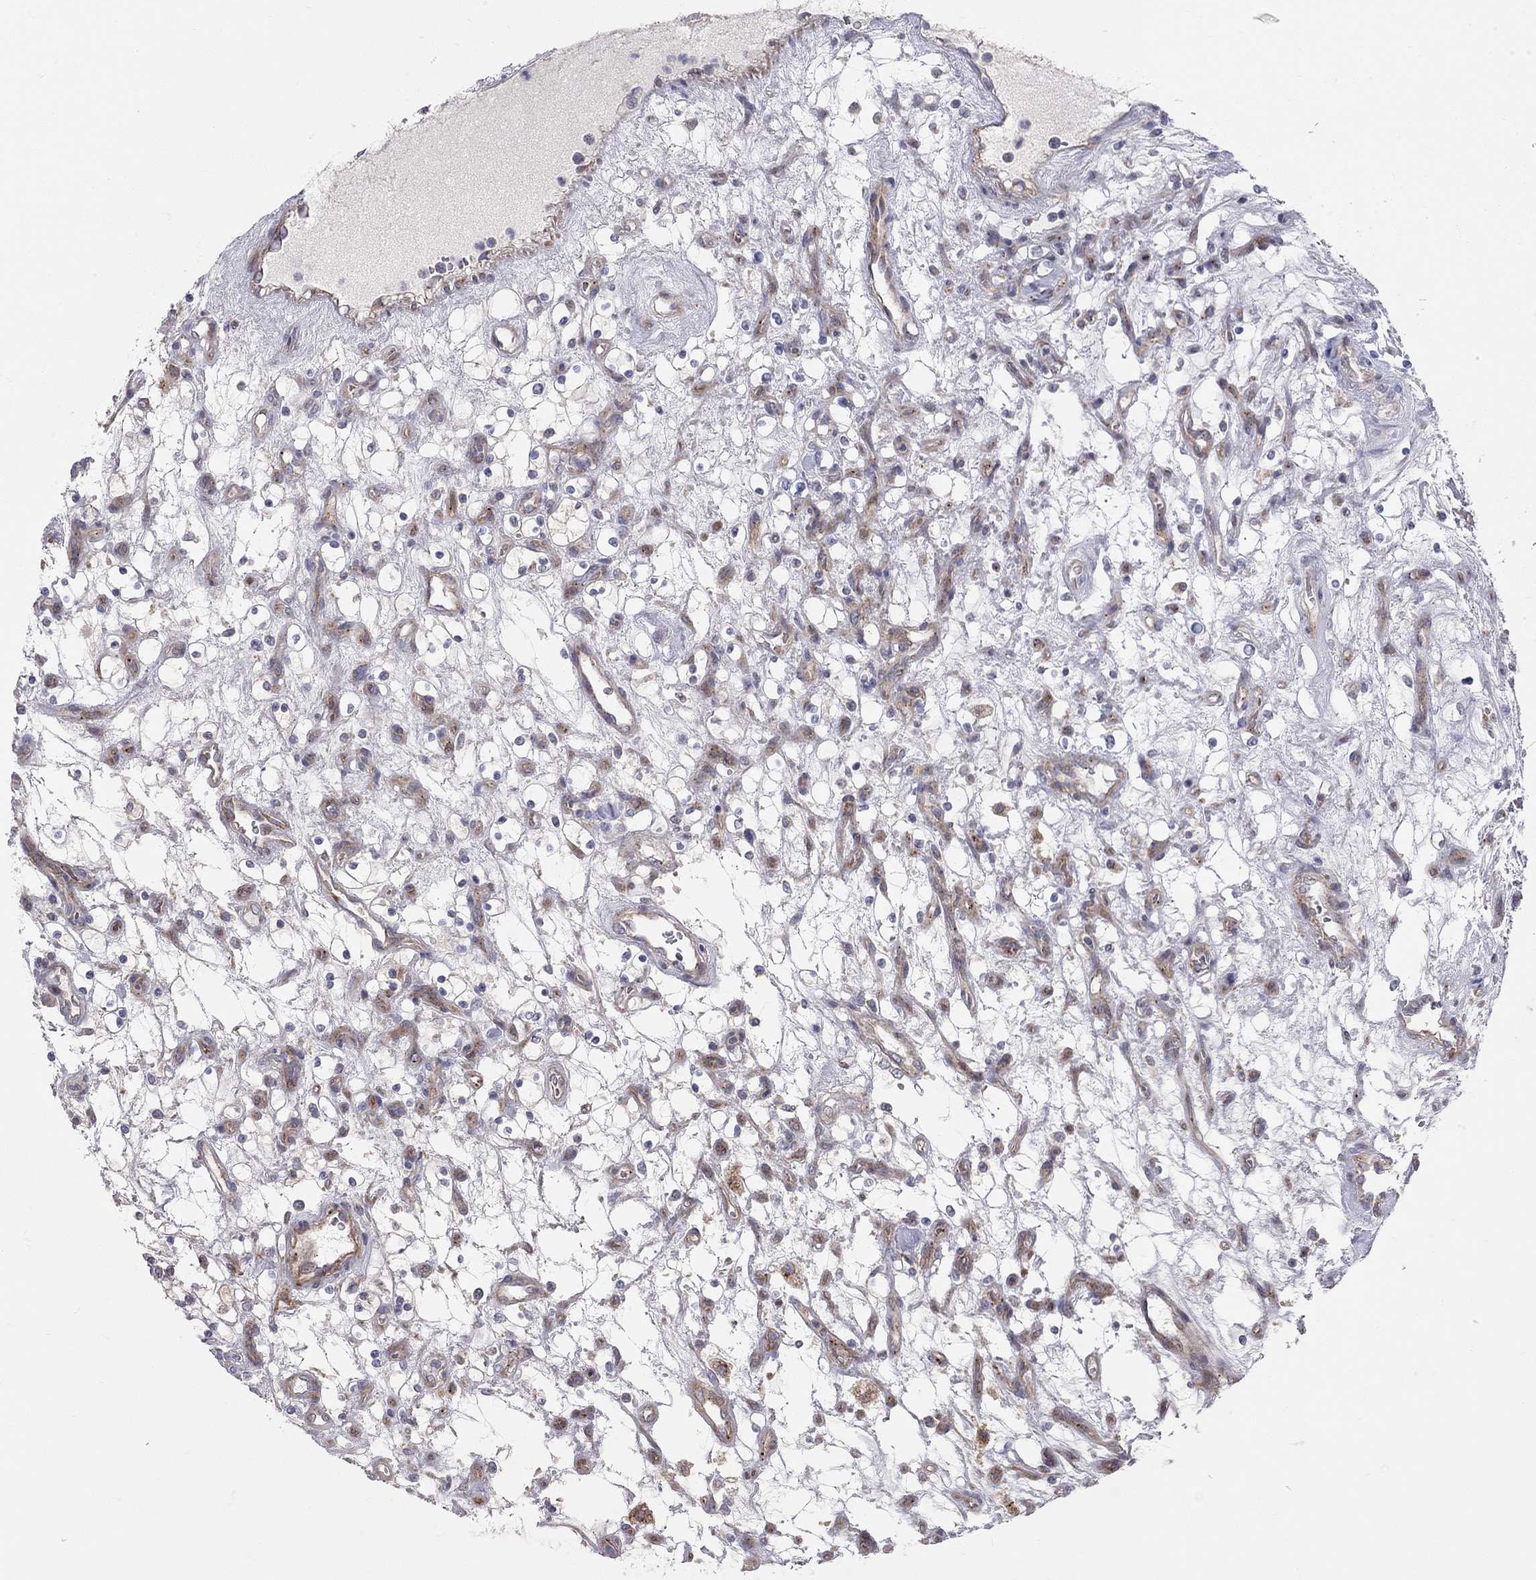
{"staining": {"intensity": "negative", "quantity": "none", "location": "none"}, "tissue": "renal cancer", "cell_type": "Tumor cells", "image_type": "cancer", "snomed": [{"axis": "morphology", "description": "Adenocarcinoma, NOS"}, {"axis": "topography", "description": "Kidney"}], "caption": "An immunohistochemistry (IHC) image of adenocarcinoma (renal) is shown. There is no staining in tumor cells of adenocarcinoma (renal). (Stains: DAB (3,3'-diaminobenzidine) immunohistochemistry with hematoxylin counter stain, Microscopy: brightfield microscopy at high magnification).", "gene": "KANSL1L", "patient": {"sex": "female", "age": 69}}